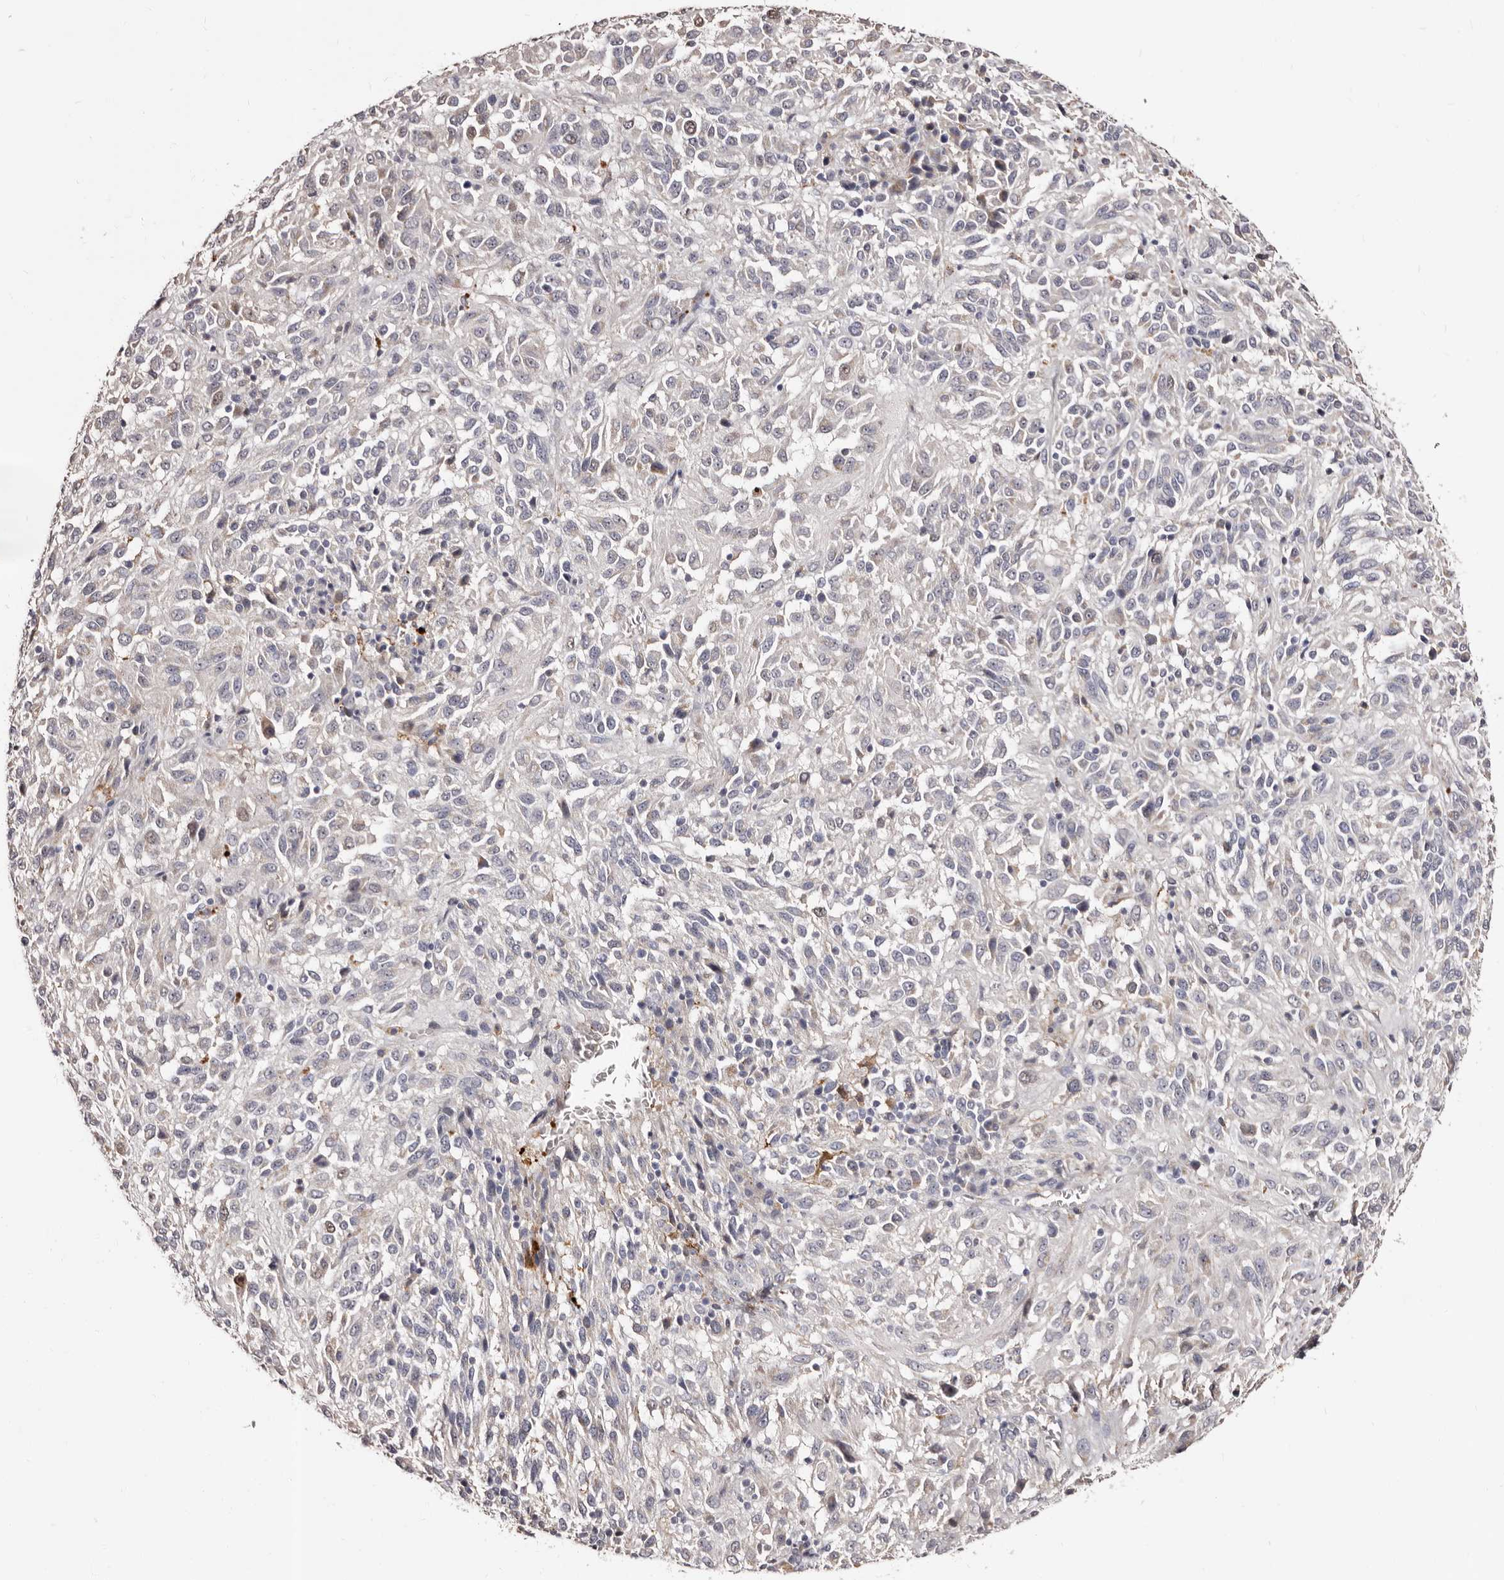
{"staining": {"intensity": "negative", "quantity": "none", "location": "none"}, "tissue": "melanoma", "cell_type": "Tumor cells", "image_type": "cancer", "snomed": [{"axis": "morphology", "description": "Malignant melanoma, Metastatic site"}, {"axis": "topography", "description": "Lung"}], "caption": "IHC image of neoplastic tissue: human melanoma stained with DAB (3,3'-diaminobenzidine) shows no significant protein expression in tumor cells.", "gene": "PTAFR", "patient": {"sex": "male", "age": 64}}